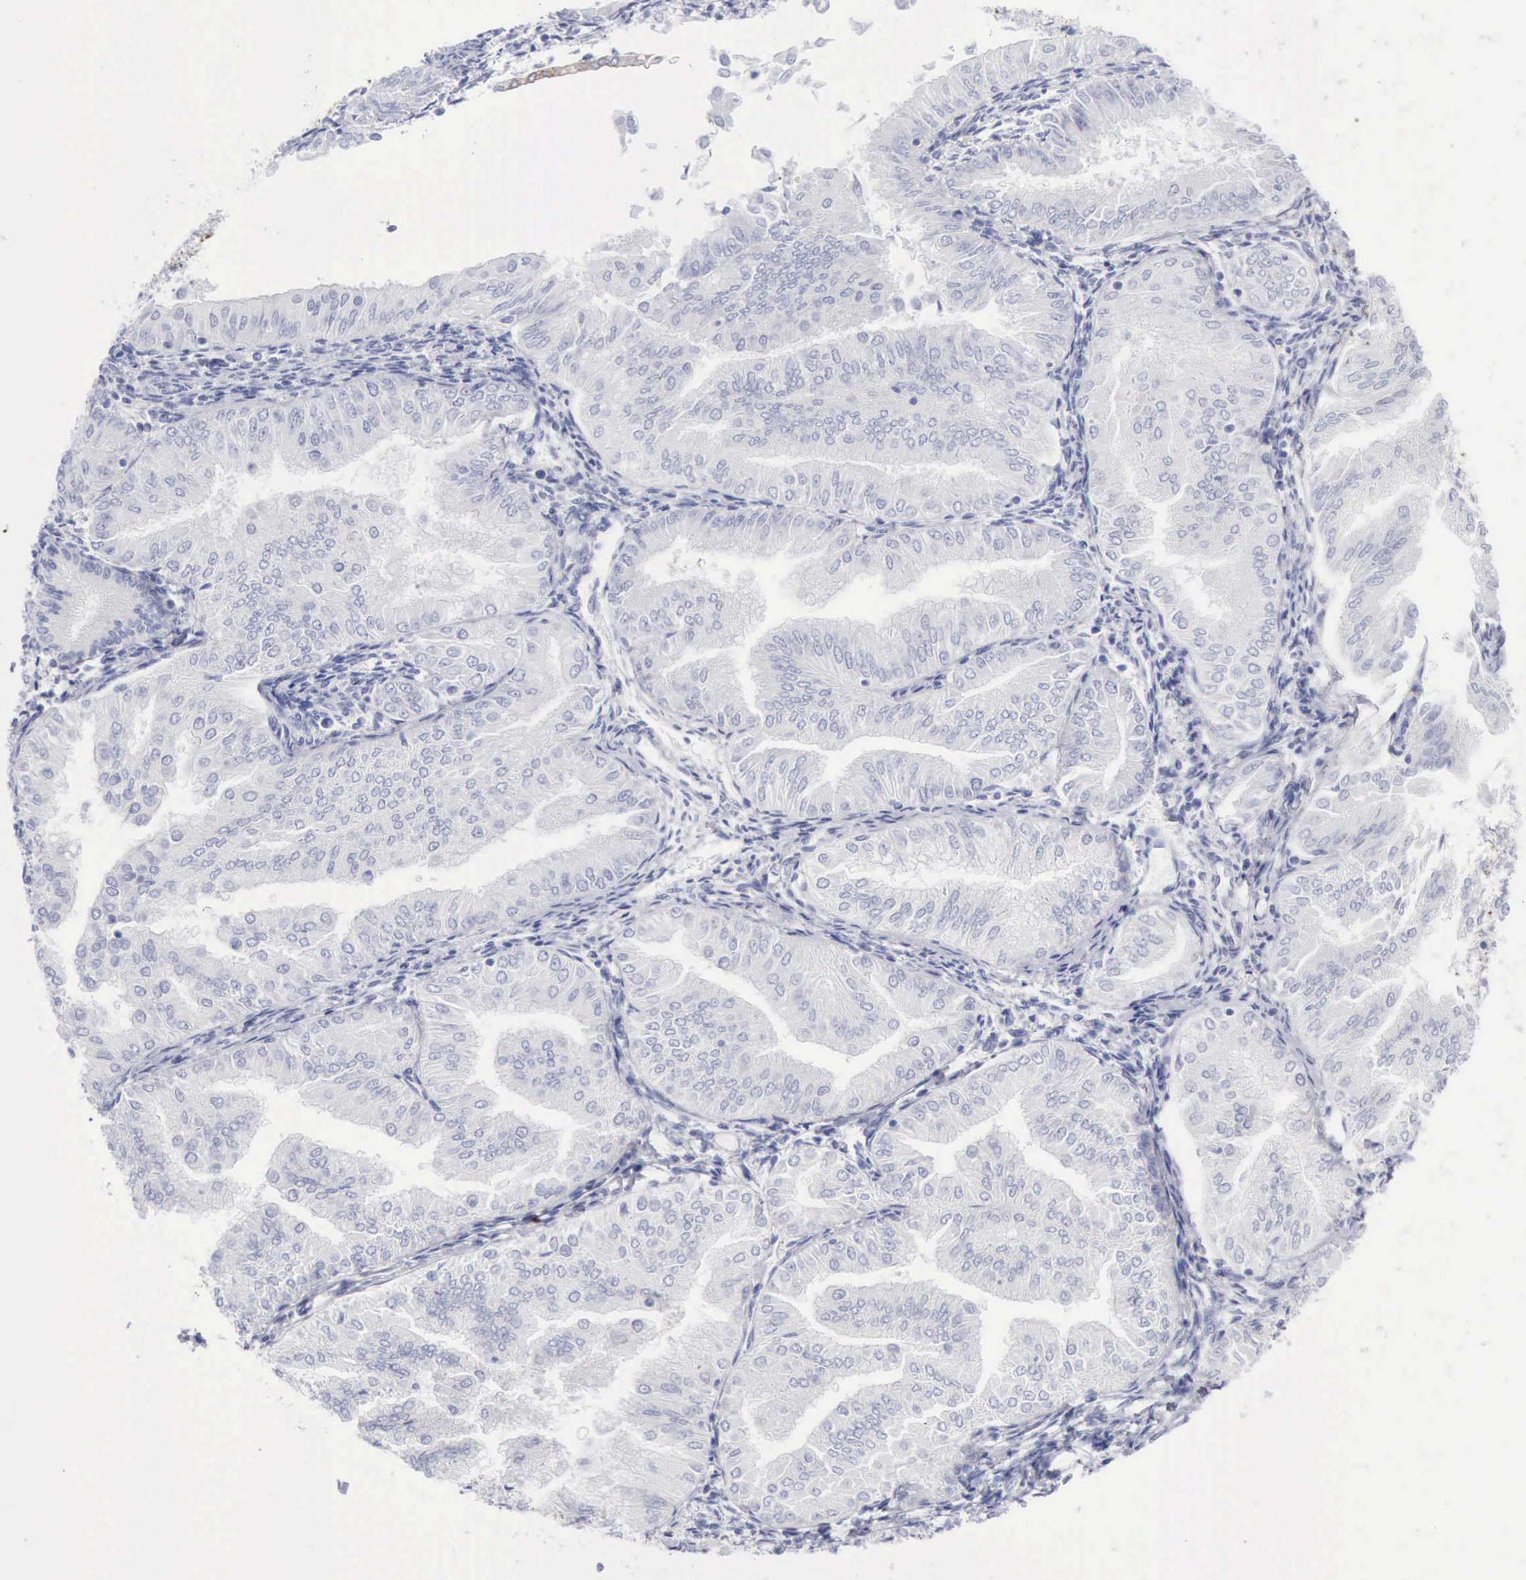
{"staining": {"intensity": "negative", "quantity": "none", "location": "none"}, "tissue": "endometrial cancer", "cell_type": "Tumor cells", "image_type": "cancer", "snomed": [{"axis": "morphology", "description": "Adenocarcinoma, NOS"}, {"axis": "topography", "description": "Endometrium"}], "caption": "The IHC histopathology image has no significant positivity in tumor cells of endometrial cancer (adenocarcinoma) tissue.", "gene": "KRT5", "patient": {"sex": "female", "age": 53}}